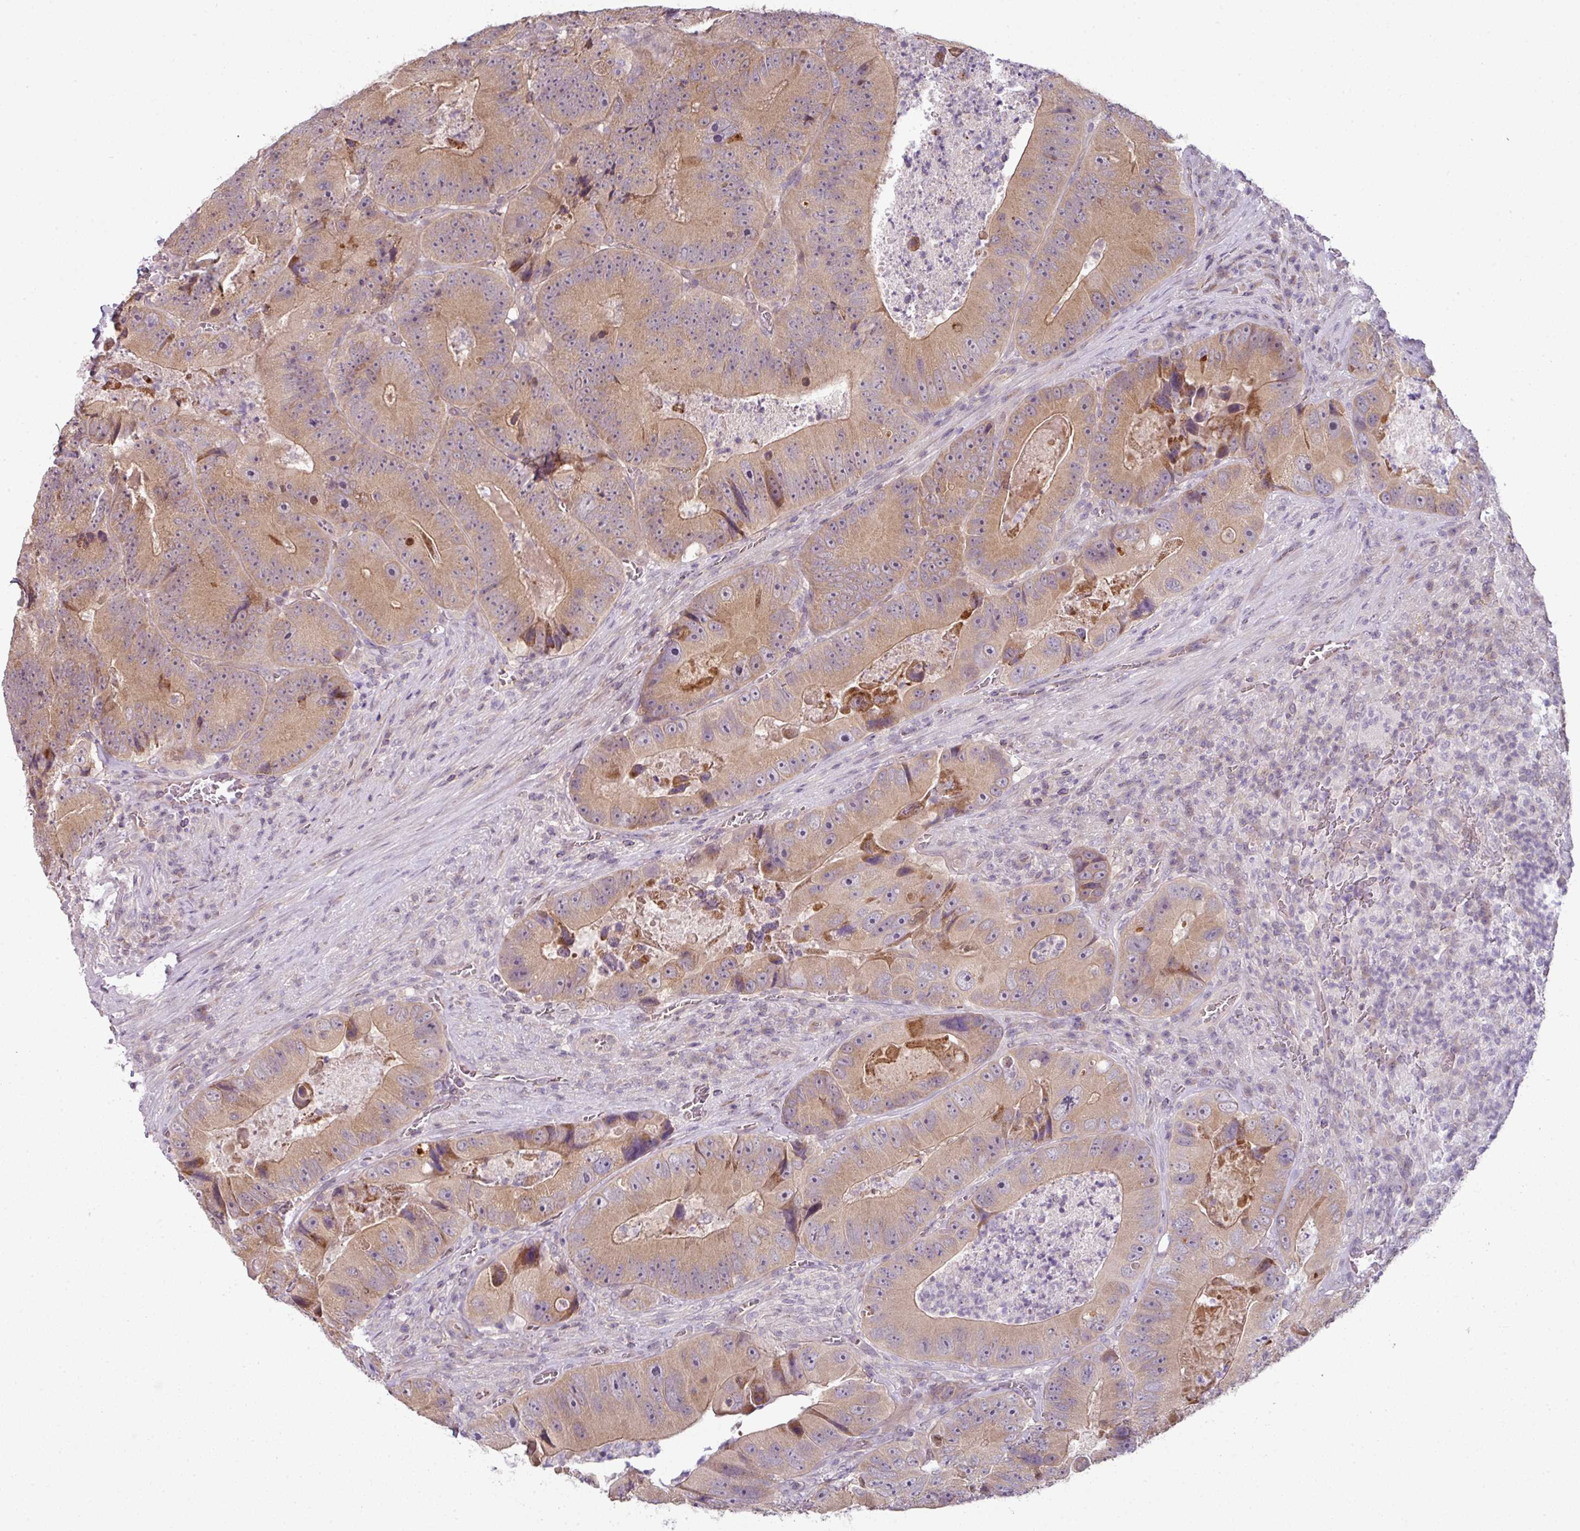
{"staining": {"intensity": "moderate", "quantity": ">75%", "location": "cytoplasmic/membranous"}, "tissue": "colorectal cancer", "cell_type": "Tumor cells", "image_type": "cancer", "snomed": [{"axis": "morphology", "description": "Adenocarcinoma, NOS"}, {"axis": "topography", "description": "Colon"}], "caption": "Colorectal cancer (adenocarcinoma) tissue displays moderate cytoplasmic/membranous expression in approximately >75% of tumor cells", "gene": "DERPC", "patient": {"sex": "female", "age": 86}}